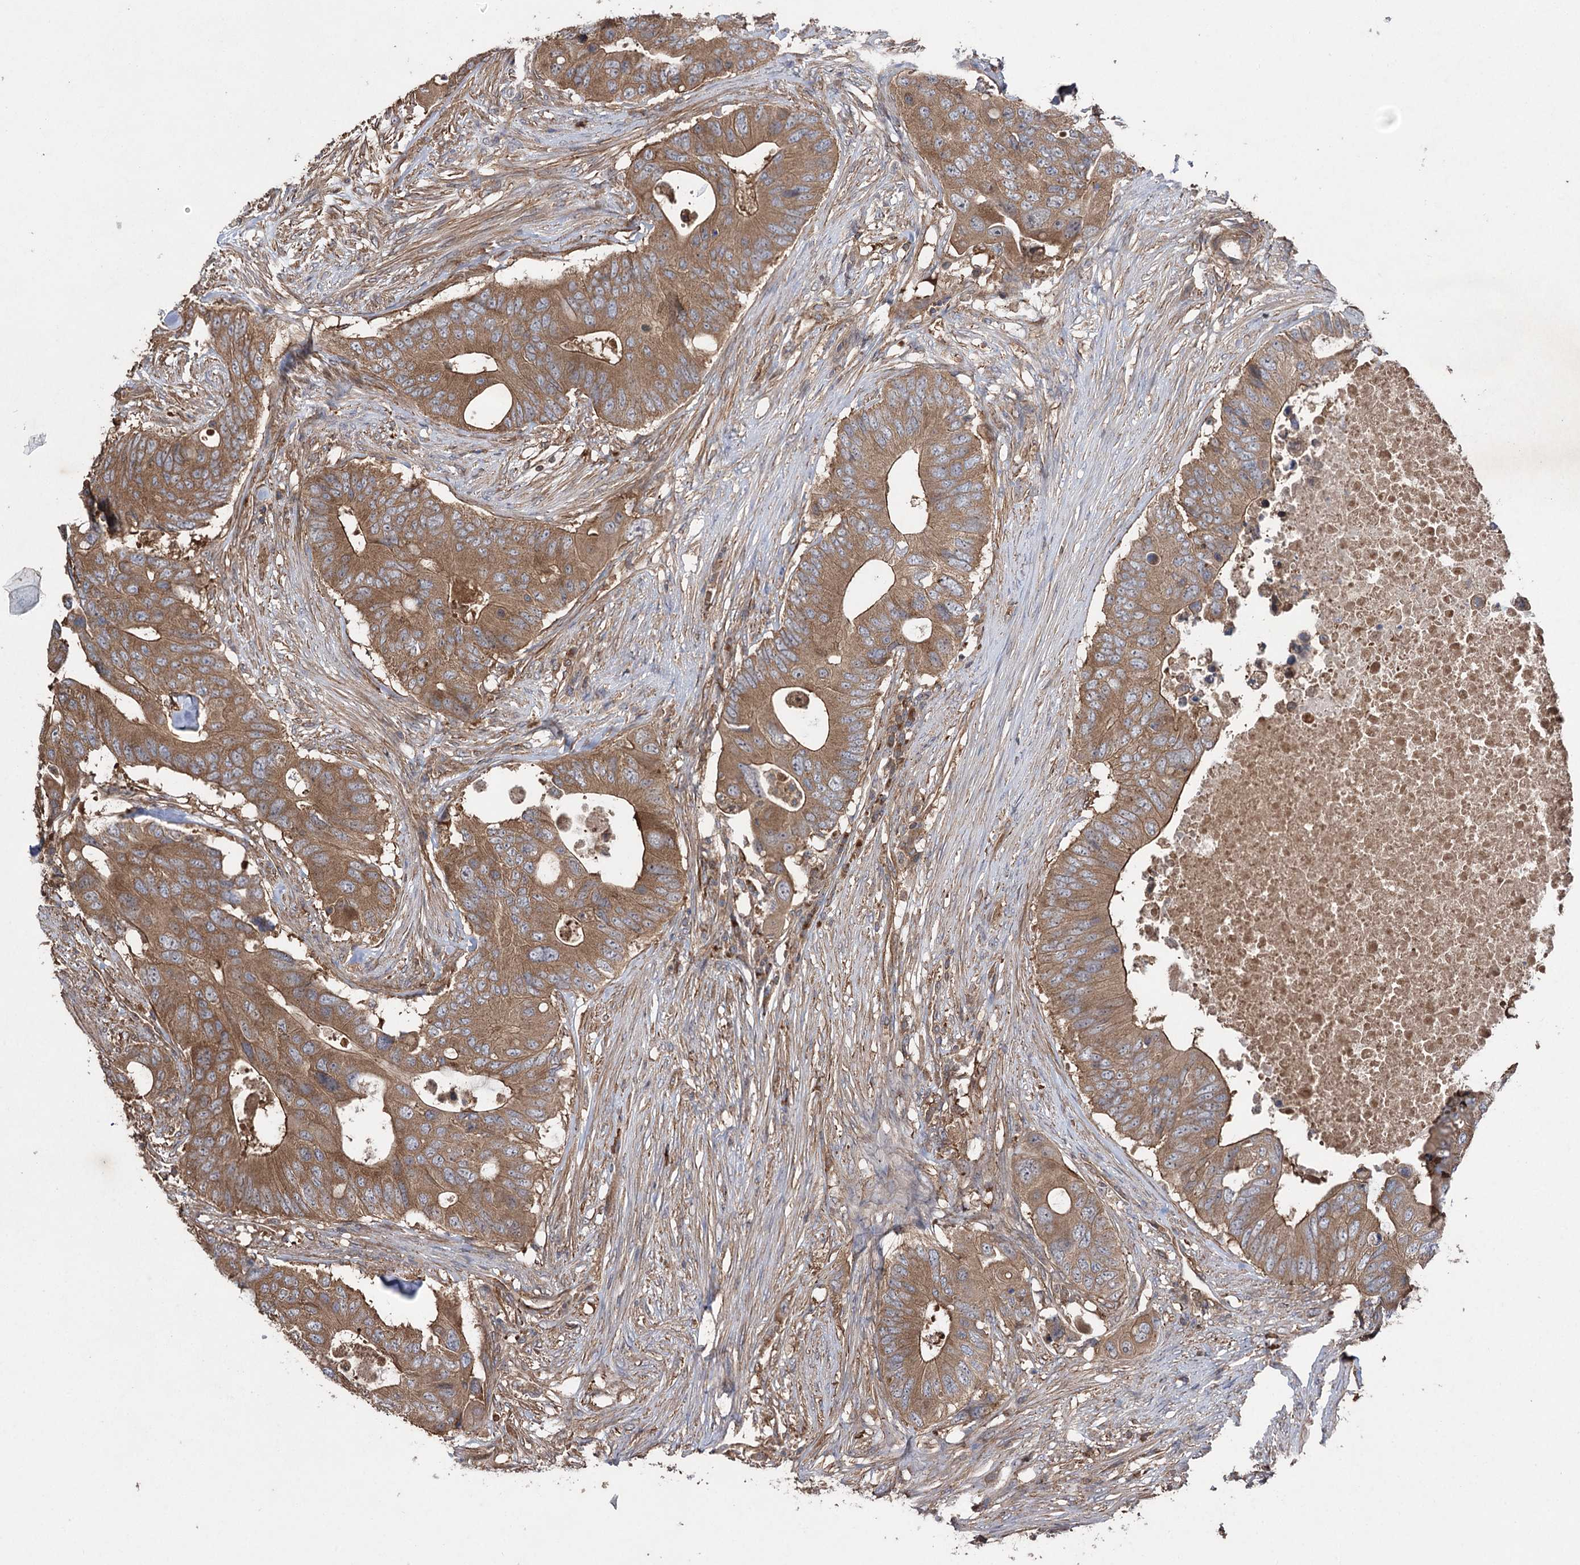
{"staining": {"intensity": "moderate", "quantity": ">75%", "location": "cytoplasmic/membranous"}, "tissue": "colorectal cancer", "cell_type": "Tumor cells", "image_type": "cancer", "snomed": [{"axis": "morphology", "description": "Adenocarcinoma, NOS"}, {"axis": "topography", "description": "Colon"}], "caption": "IHC histopathology image of neoplastic tissue: human colorectal cancer stained using immunohistochemistry displays medium levels of moderate protein expression localized specifically in the cytoplasmic/membranous of tumor cells, appearing as a cytoplasmic/membranous brown color.", "gene": "LARS2", "patient": {"sex": "male", "age": 71}}